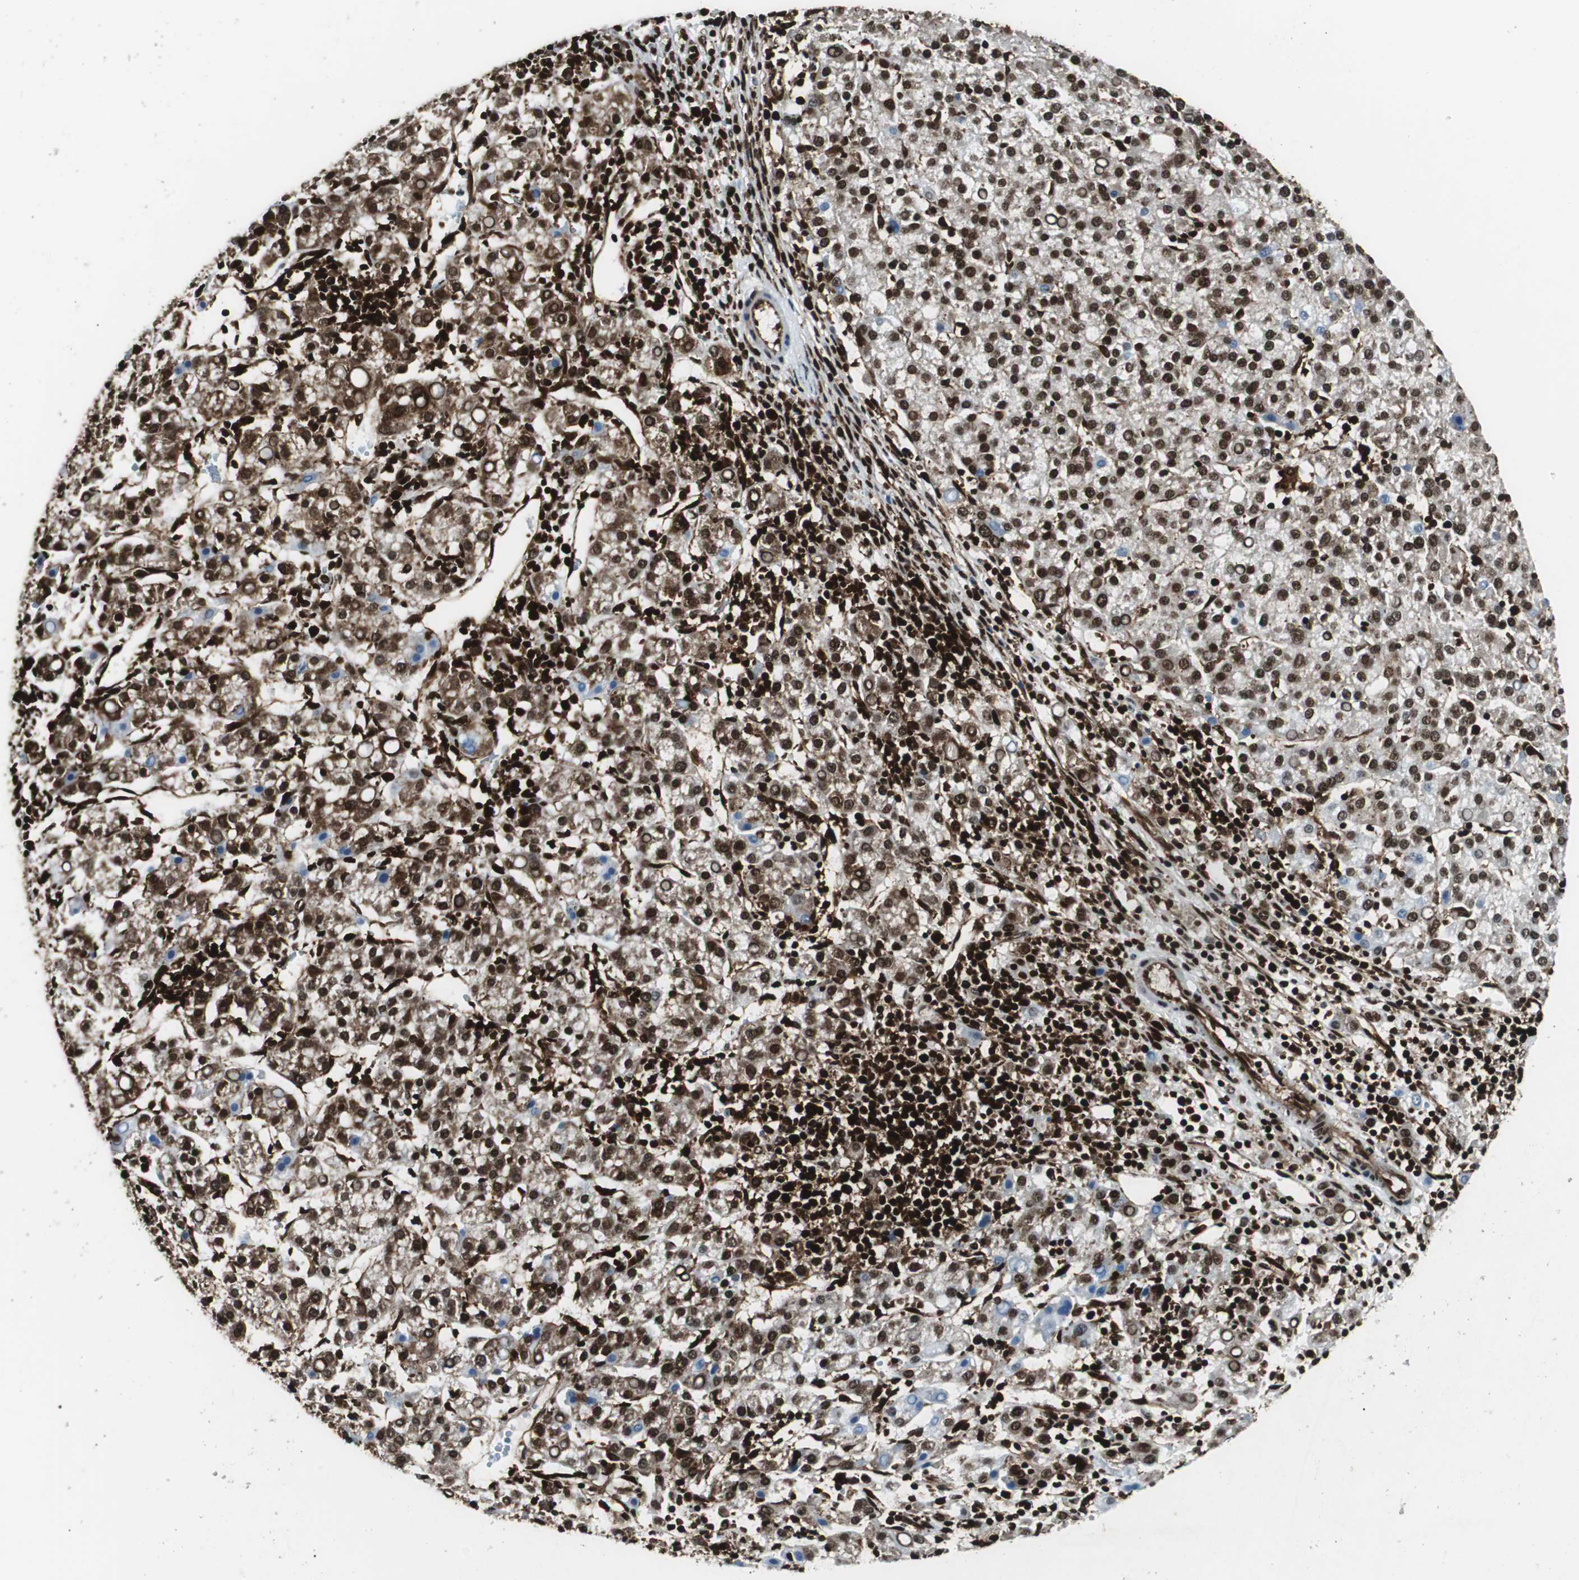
{"staining": {"intensity": "strong", "quantity": ">75%", "location": "cytoplasmic/membranous,nuclear"}, "tissue": "liver cancer", "cell_type": "Tumor cells", "image_type": "cancer", "snomed": [{"axis": "morphology", "description": "Carcinoma, Hepatocellular, NOS"}, {"axis": "topography", "description": "Liver"}], "caption": "This photomicrograph reveals liver cancer (hepatocellular carcinoma) stained with immunohistochemistry (IHC) to label a protein in brown. The cytoplasmic/membranous and nuclear of tumor cells show strong positivity for the protein. Nuclei are counter-stained blue.", "gene": "EWSR1", "patient": {"sex": "female", "age": 58}}